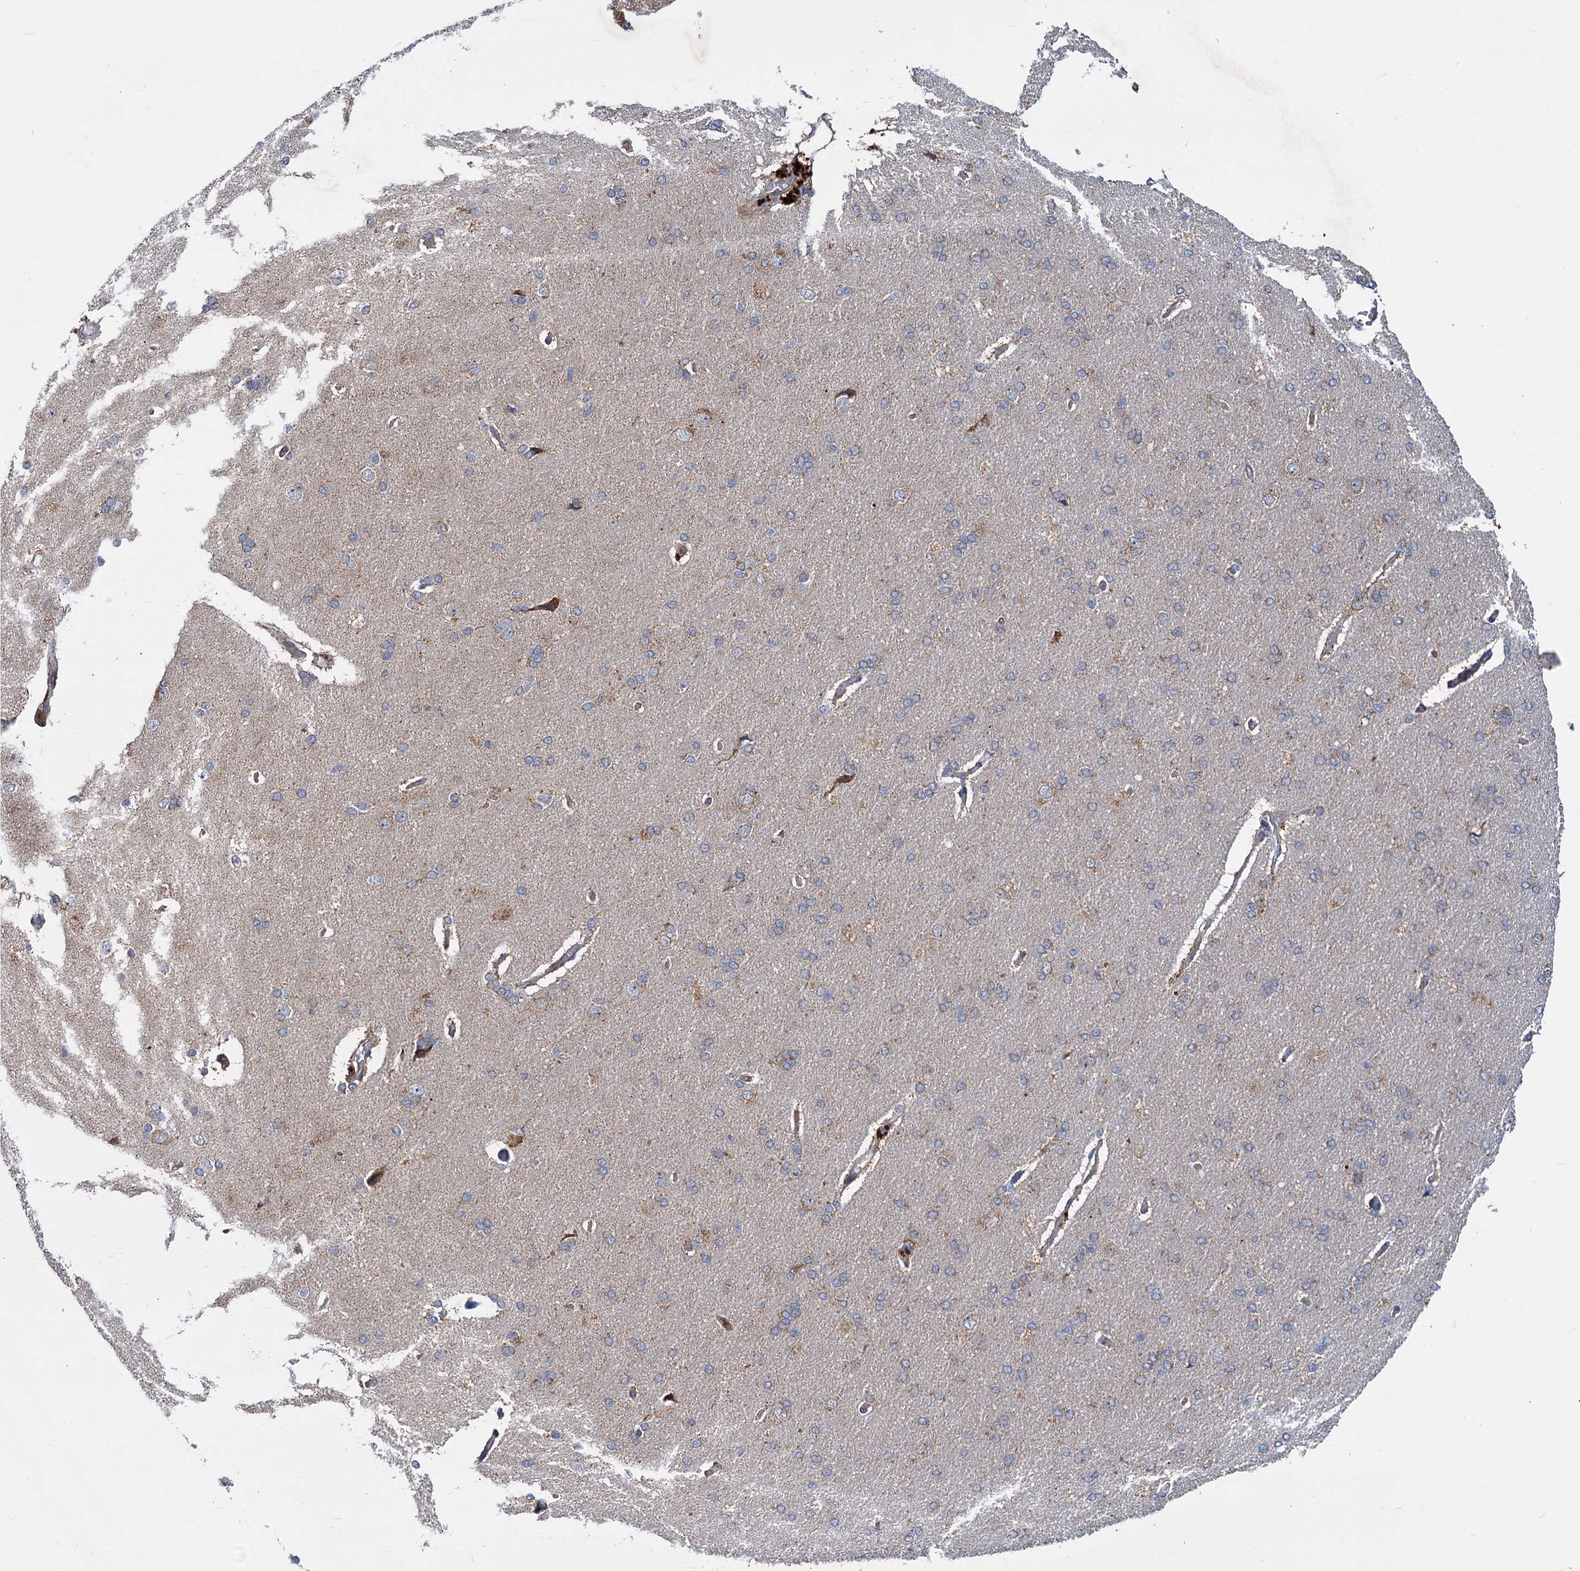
{"staining": {"intensity": "negative", "quantity": "none", "location": "none"}, "tissue": "cerebral cortex", "cell_type": "Endothelial cells", "image_type": "normal", "snomed": [{"axis": "morphology", "description": "Normal tissue, NOS"}, {"axis": "topography", "description": "Cerebral cortex"}], "caption": "DAB immunohistochemical staining of benign human cerebral cortex shows no significant positivity in endothelial cells. Nuclei are stained in blue.", "gene": "DYNC2H1", "patient": {"sex": "male", "age": 62}}